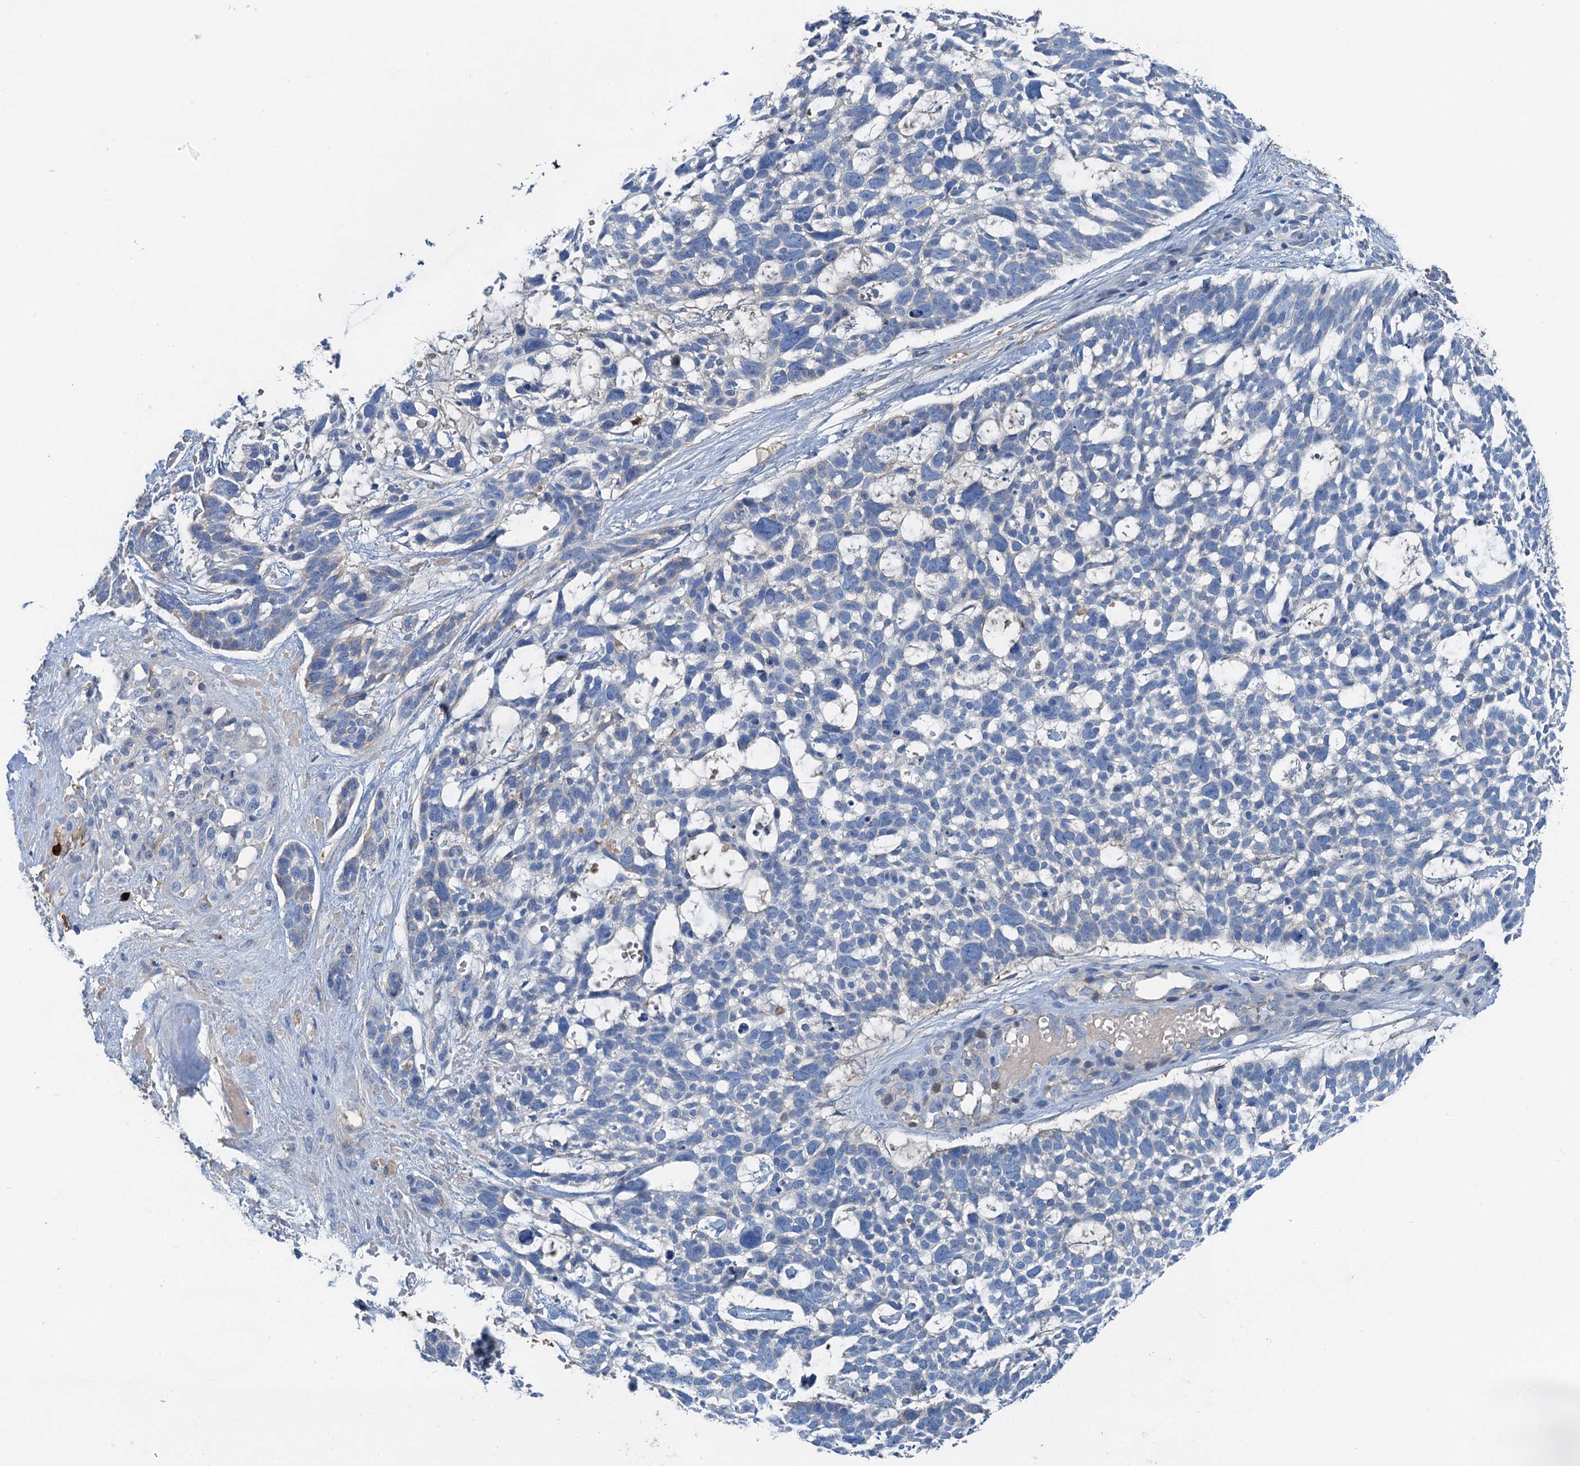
{"staining": {"intensity": "negative", "quantity": "none", "location": "none"}, "tissue": "skin cancer", "cell_type": "Tumor cells", "image_type": "cancer", "snomed": [{"axis": "morphology", "description": "Basal cell carcinoma"}, {"axis": "topography", "description": "Skin"}], "caption": "Tumor cells show no significant protein staining in skin cancer.", "gene": "OTOA", "patient": {"sex": "male", "age": 88}}